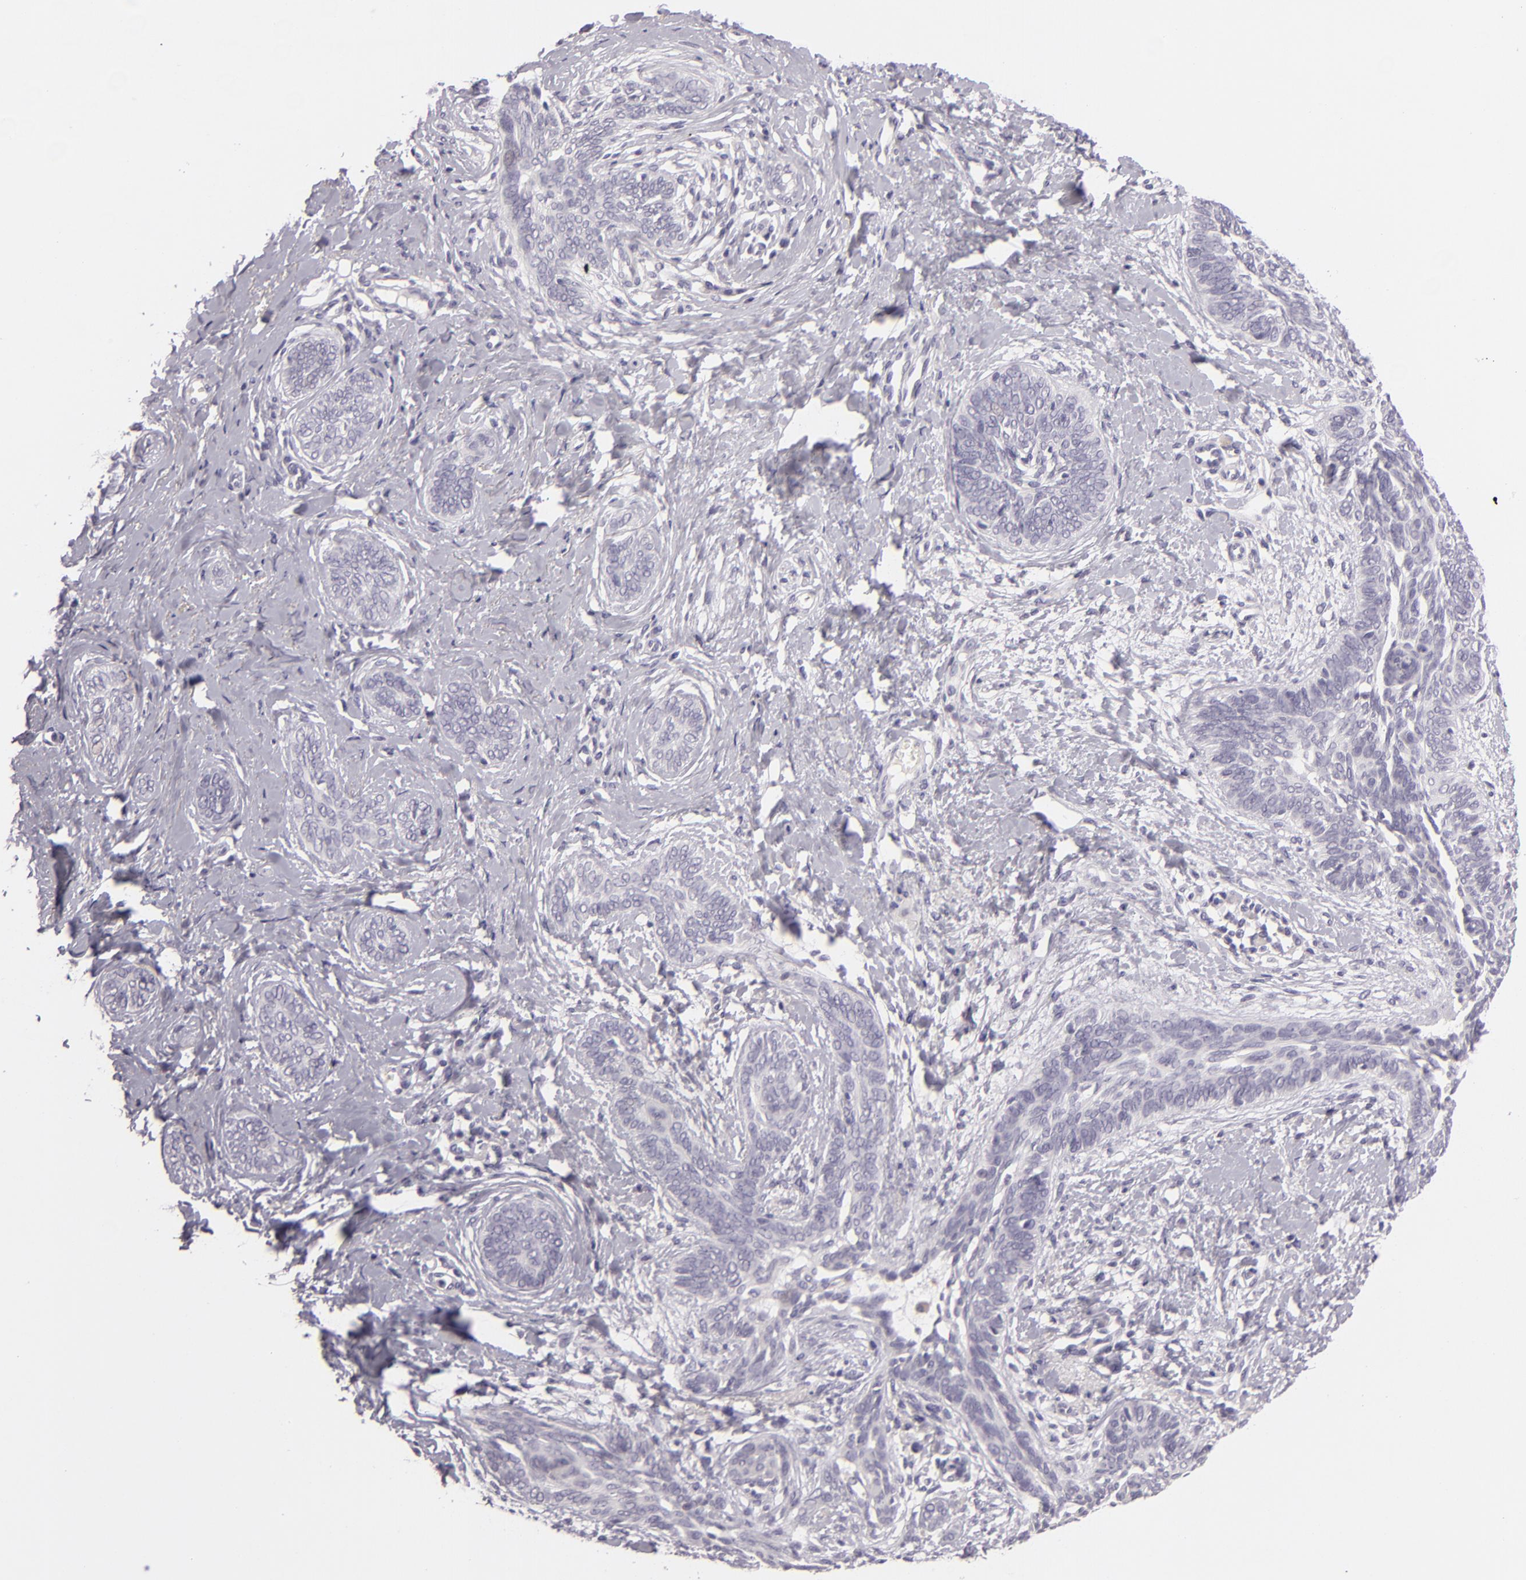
{"staining": {"intensity": "negative", "quantity": "none", "location": "none"}, "tissue": "skin cancer", "cell_type": "Tumor cells", "image_type": "cancer", "snomed": [{"axis": "morphology", "description": "Basal cell carcinoma"}, {"axis": "topography", "description": "Skin"}], "caption": "Skin basal cell carcinoma was stained to show a protein in brown. There is no significant positivity in tumor cells.", "gene": "EGFL6", "patient": {"sex": "female", "age": 81}}